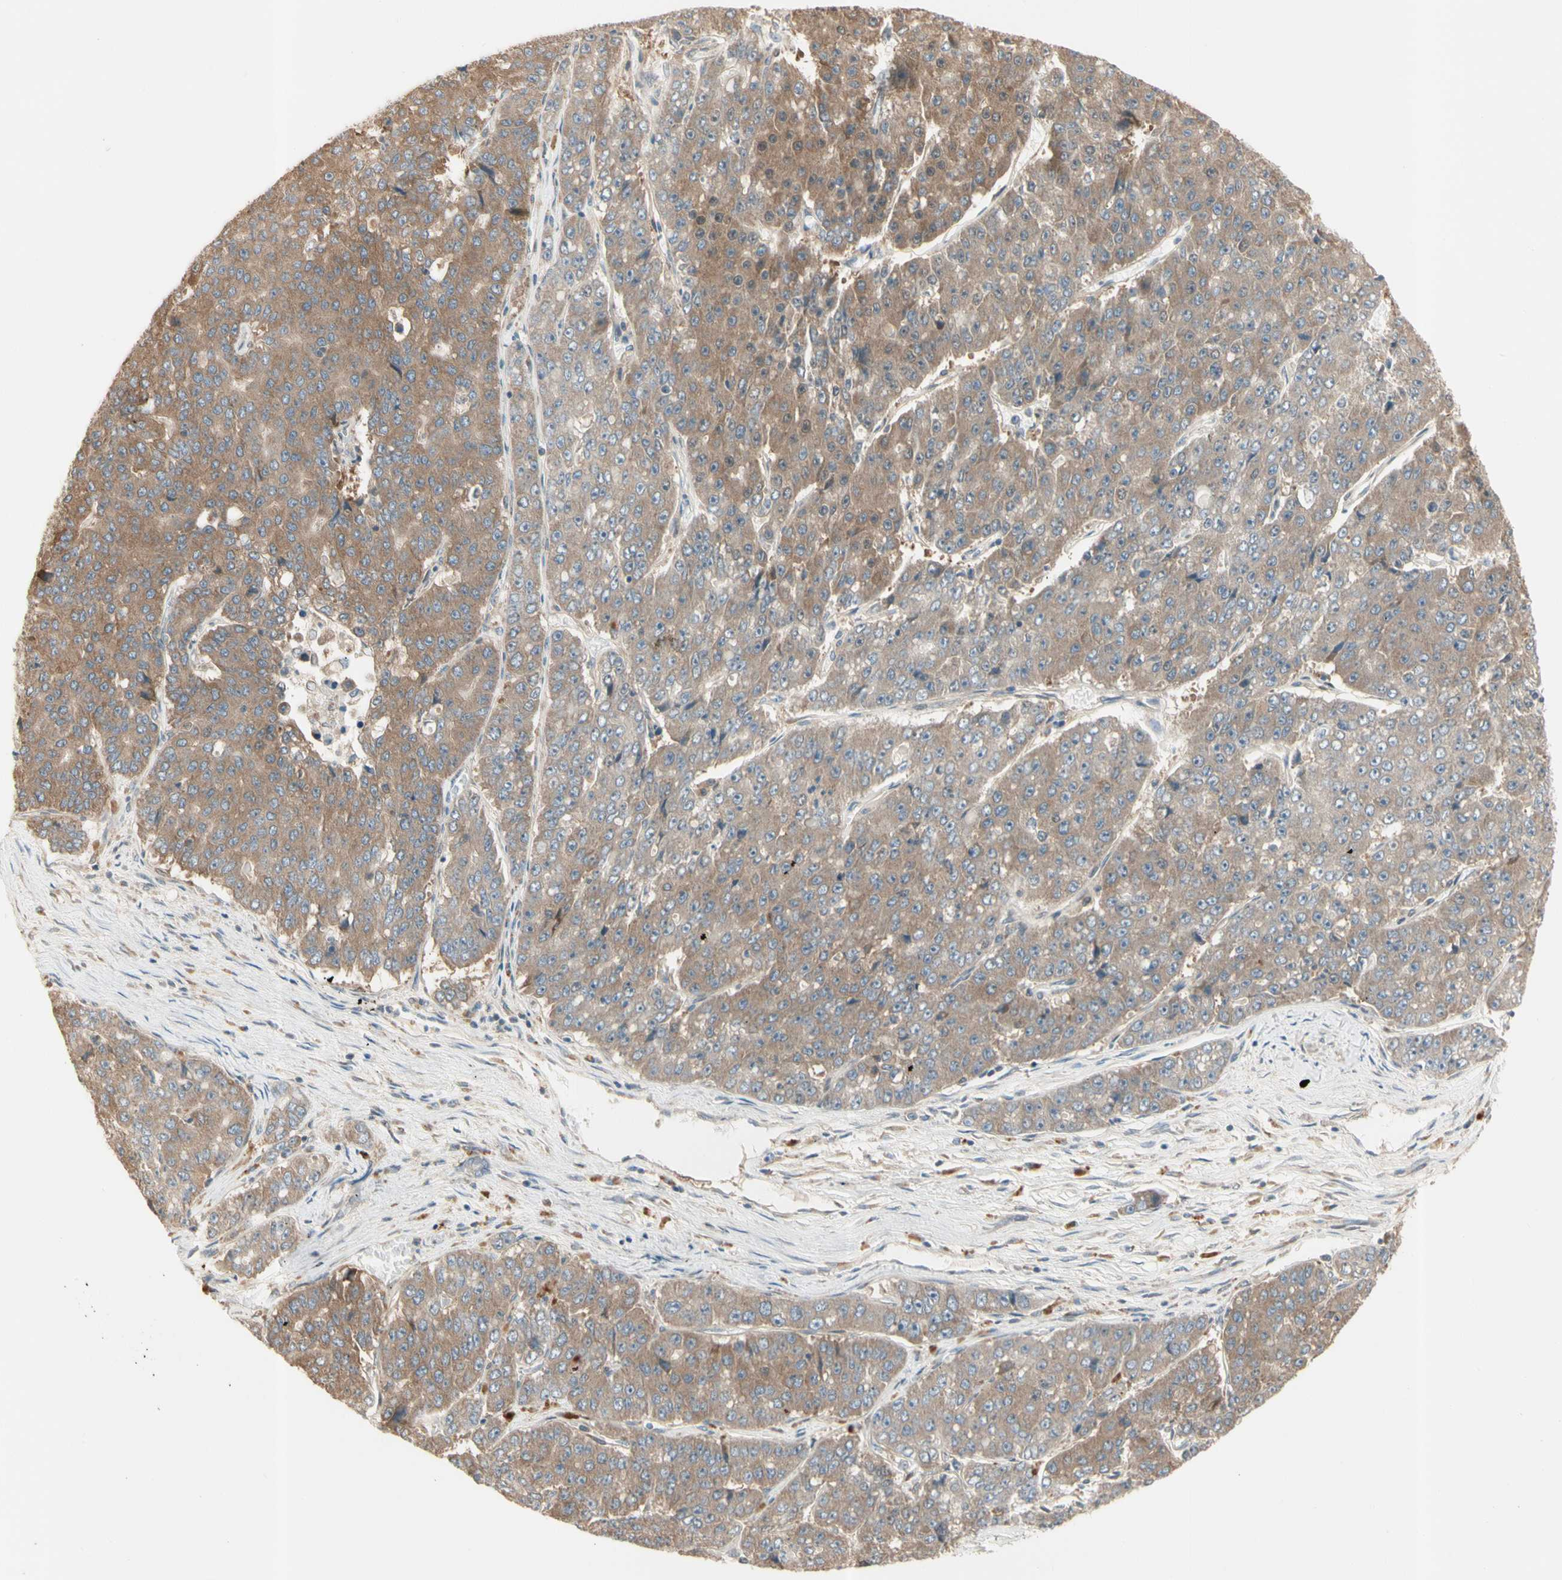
{"staining": {"intensity": "moderate", "quantity": ">75%", "location": "cytoplasmic/membranous"}, "tissue": "pancreatic cancer", "cell_type": "Tumor cells", "image_type": "cancer", "snomed": [{"axis": "morphology", "description": "Adenocarcinoma, NOS"}, {"axis": "topography", "description": "Pancreas"}], "caption": "Tumor cells display moderate cytoplasmic/membranous expression in approximately >75% of cells in pancreatic cancer. (Brightfield microscopy of DAB IHC at high magnification).", "gene": "IRAG1", "patient": {"sex": "male", "age": 50}}